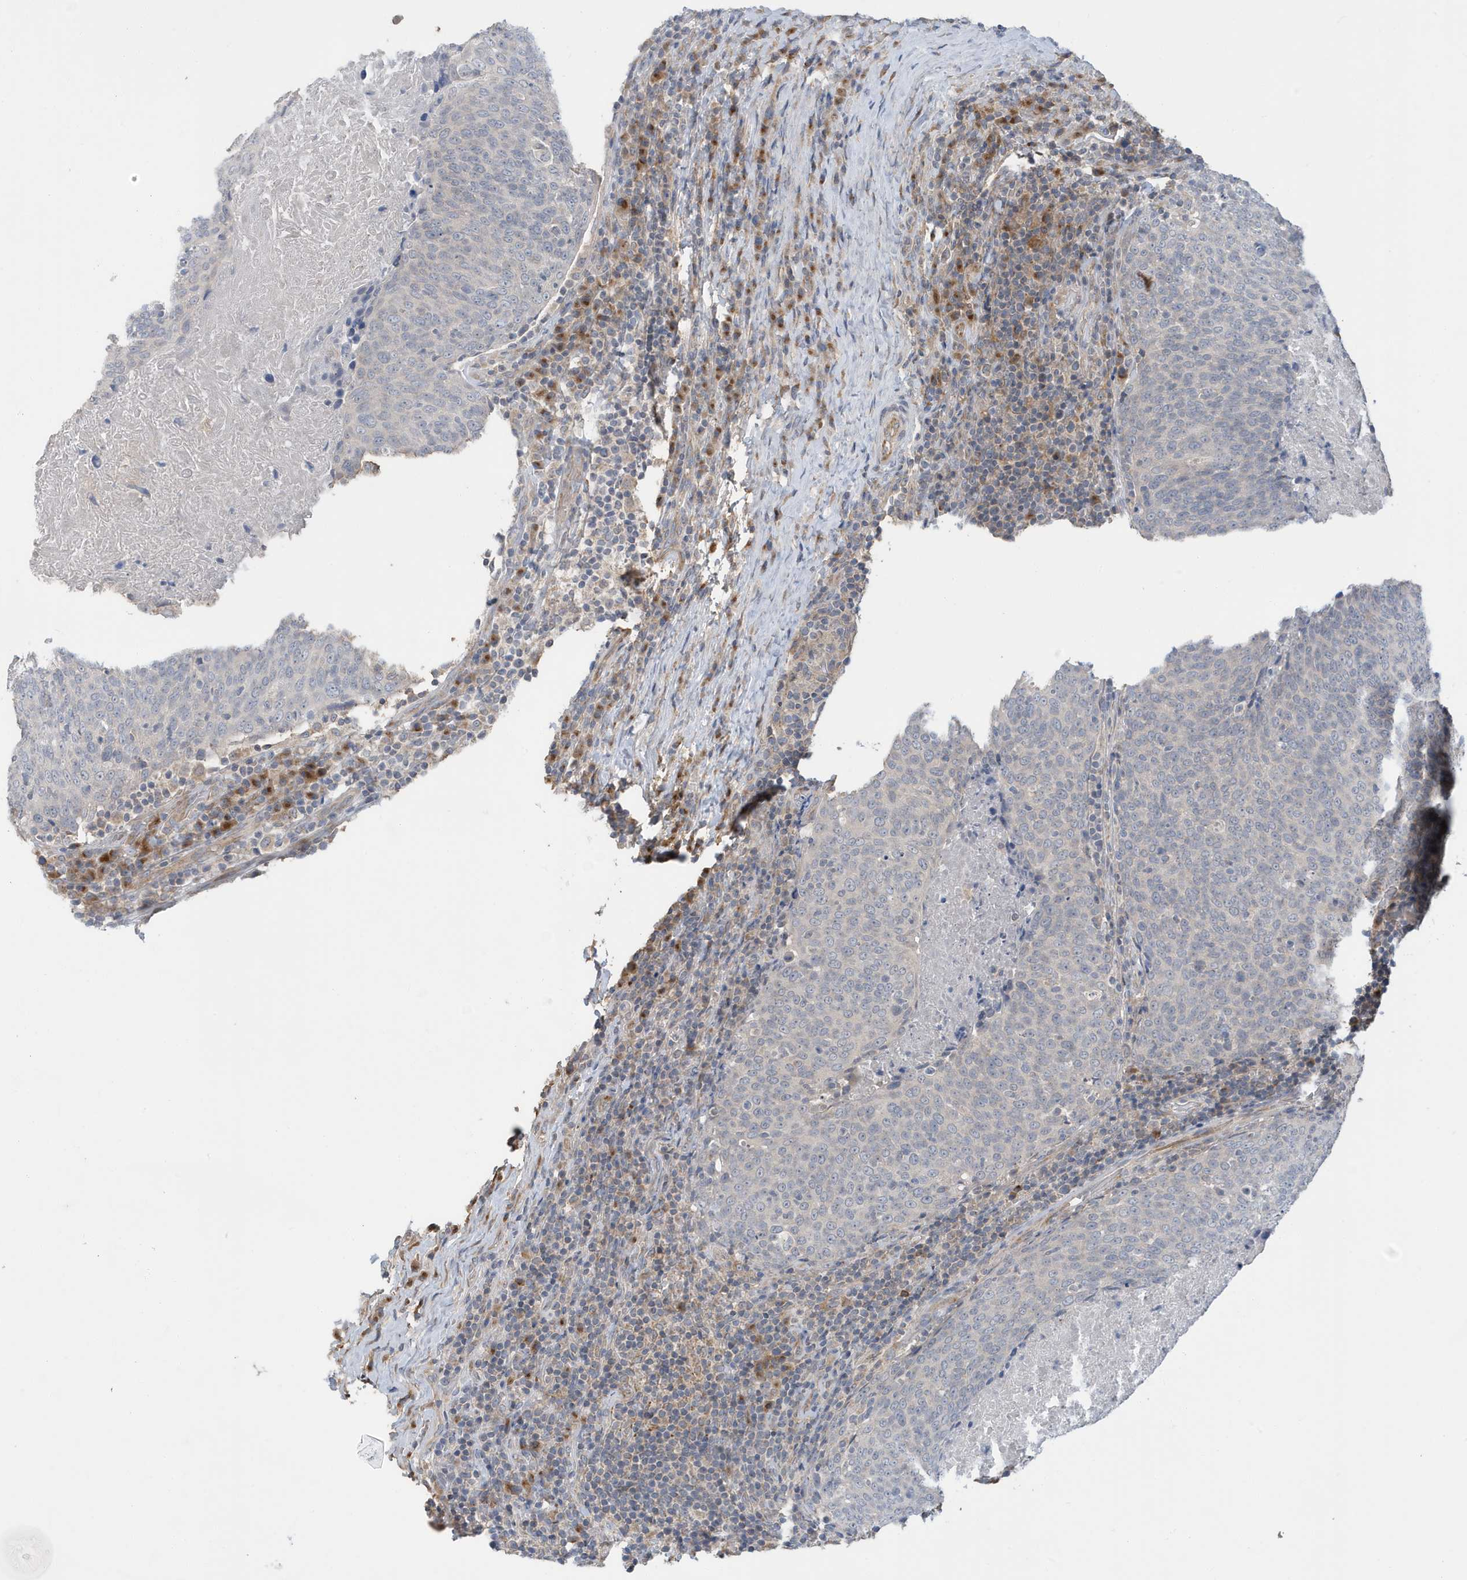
{"staining": {"intensity": "negative", "quantity": "none", "location": "none"}, "tissue": "head and neck cancer", "cell_type": "Tumor cells", "image_type": "cancer", "snomed": [{"axis": "morphology", "description": "Squamous cell carcinoma, NOS"}, {"axis": "morphology", "description": "Squamous cell carcinoma, metastatic, NOS"}, {"axis": "topography", "description": "Lymph node"}, {"axis": "topography", "description": "Head-Neck"}], "caption": "The immunohistochemistry image has no significant expression in tumor cells of head and neck cancer (metastatic squamous cell carcinoma) tissue.", "gene": "LAPTM4A", "patient": {"sex": "male", "age": 62}}